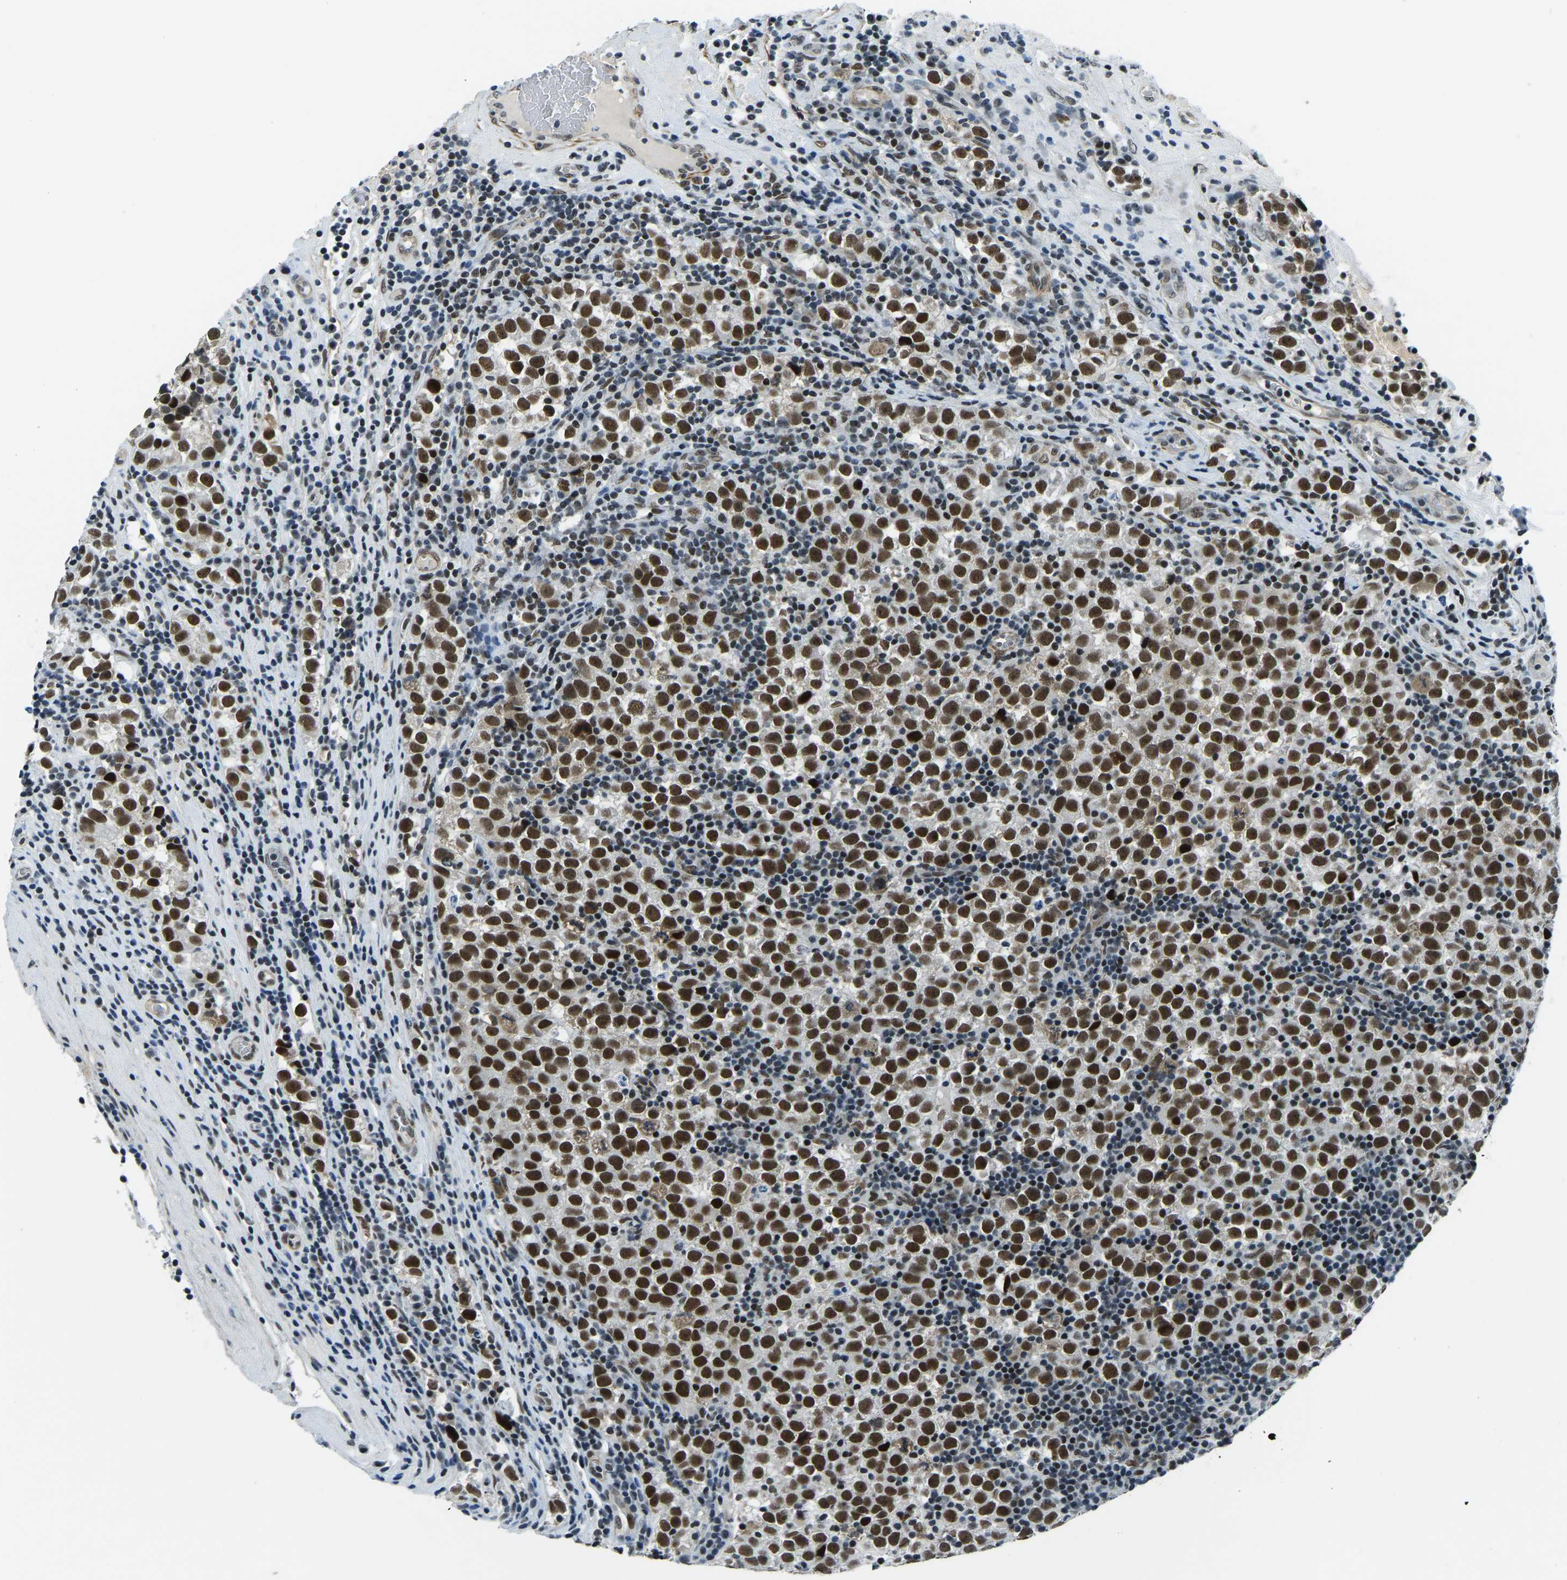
{"staining": {"intensity": "strong", "quantity": ">75%", "location": "nuclear"}, "tissue": "testis cancer", "cell_type": "Tumor cells", "image_type": "cancer", "snomed": [{"axis": "morphology", "description": "Normal tissue, NOS"}, {"axis": "morphology", "description": "Seminoma, NOS"}, {"axis": "topography", "description": "Testis"}], "caption": "Brown immunohistochemical staining in testis cancer (seminoma) reveals strong nuclear expression in about >75% of tumor cells.", "gene": "PRCC", "patient": {"sex": "male", "age": 43}}